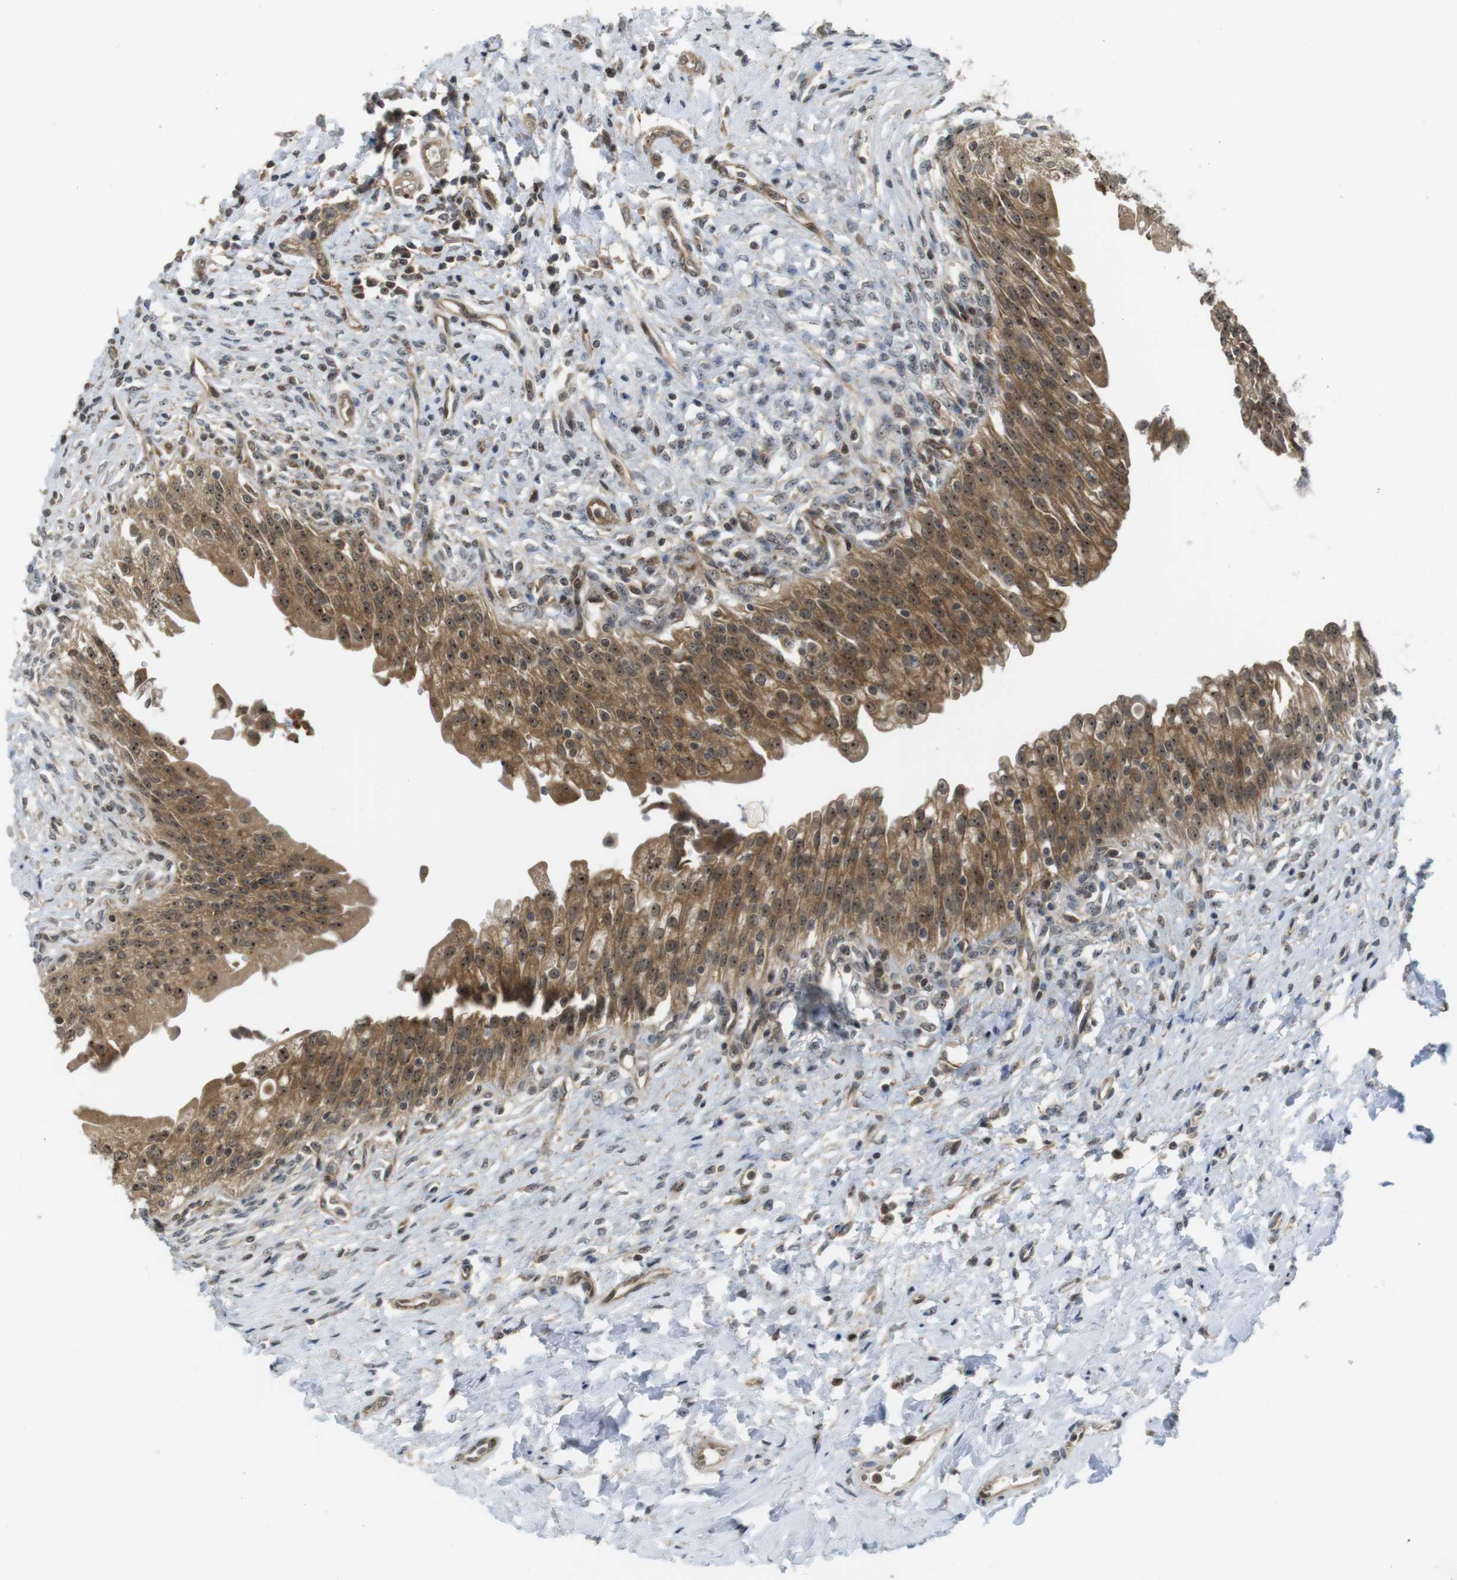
{"staining": {"intensity": "moderate", "quantity": ">75%", "location": "cytoplasmic/membranous,nuclear"}, "tissue": "urinary bladder", "cell_type": "Urothelial cells", "image_type": "normal", "snomed": [{"axis": "morphology", "description": "Normal tissue, NOS"}, {"axis": "morphology", "description": "Inflammation, NOS"}, {"axis": "topography", "description": "Urinary bladder"}], "caption": "A medium amount of moderate cytoplasmic/membranous,nuclear positivity is present in approximately >75% of urothelial cells in normal urinary bladder. The staining was performed using DAB (3,3'-diaminobenzidine) to visualize the protein expression in brown, while the nuclei were stained in blue with hematoxylin (Magnification: 20x).", "gene": "CC2D1A", "patient": {"sex": "female", "age": 80}}